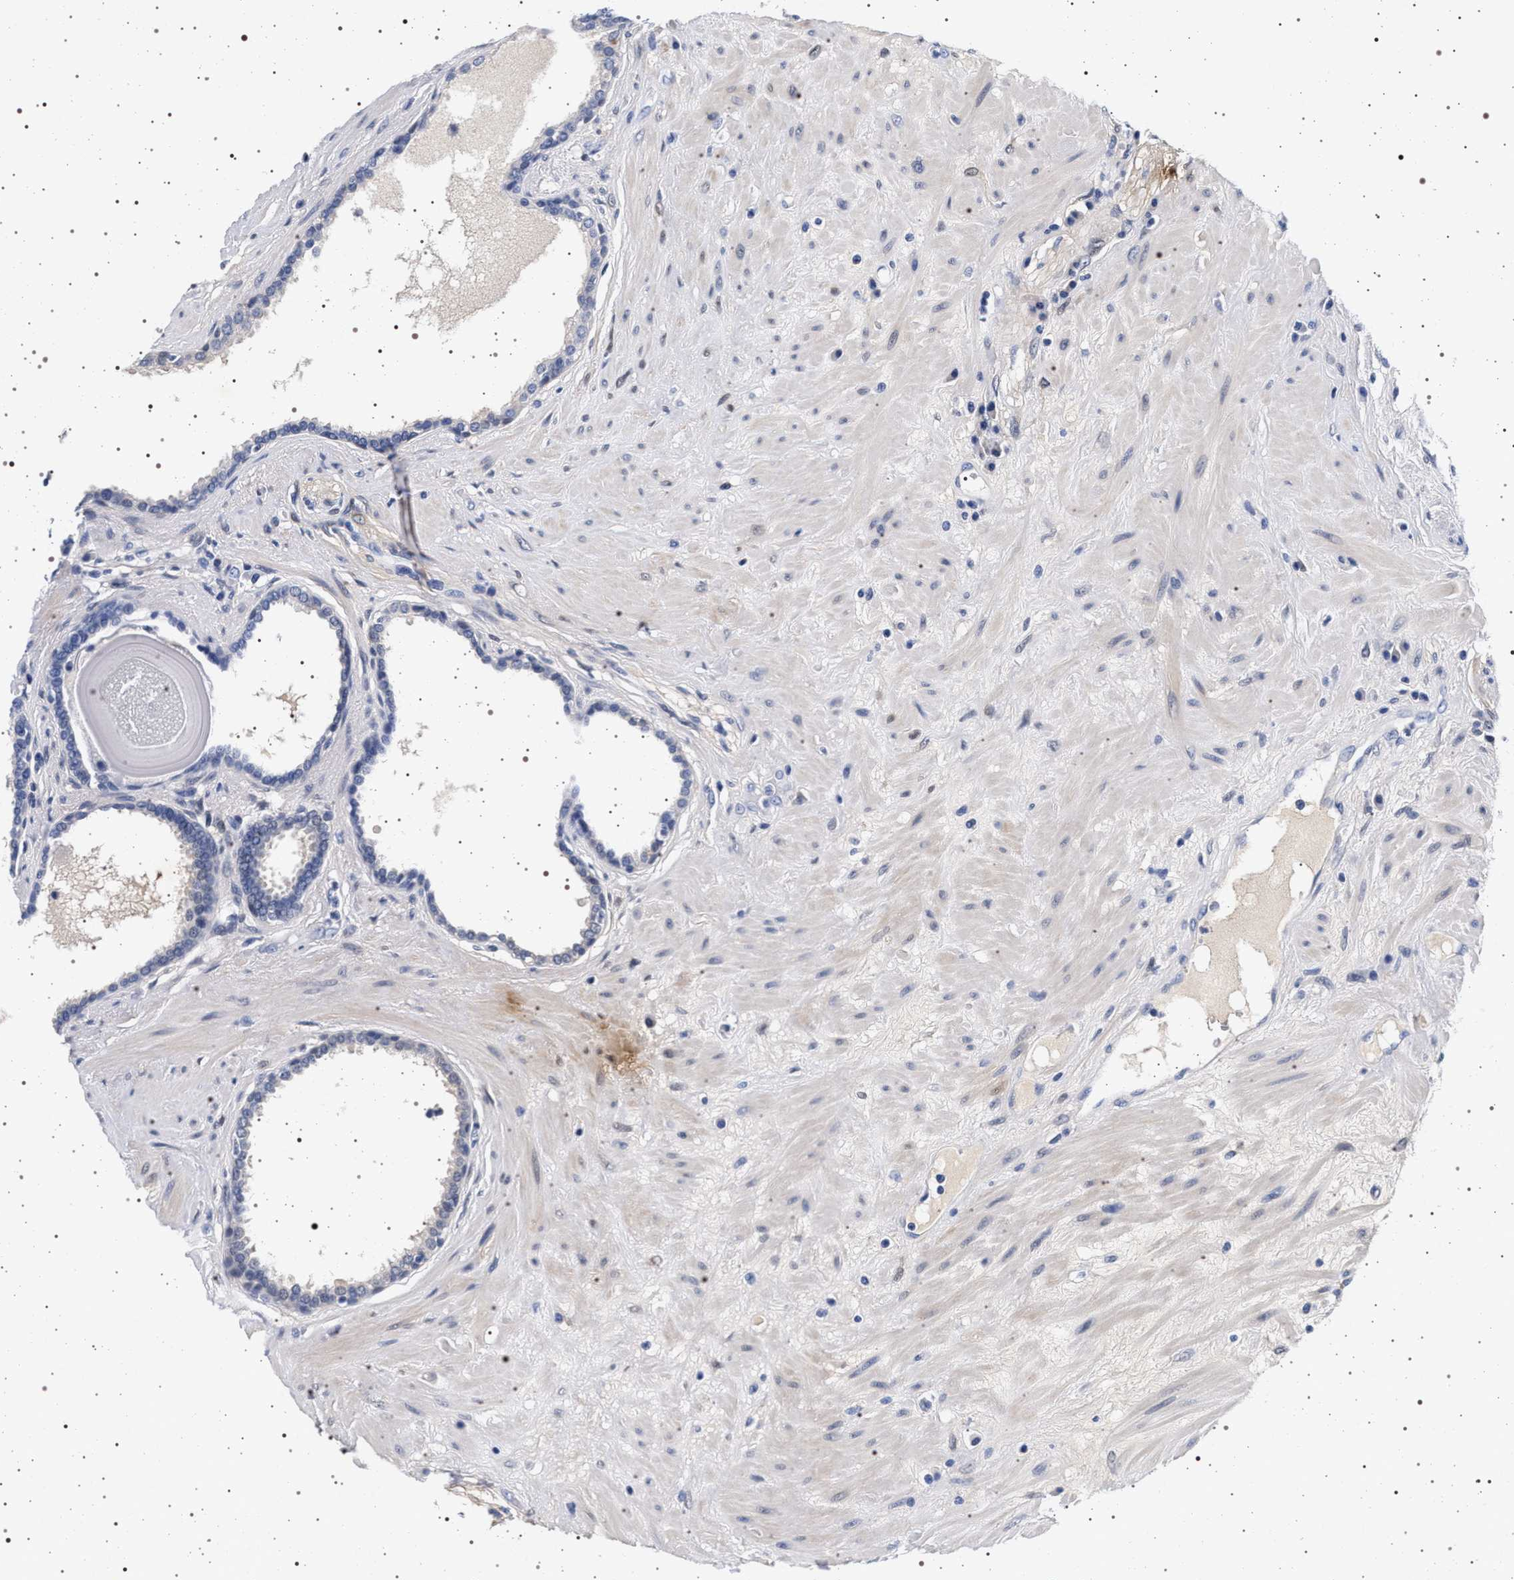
{"staining": {"intensity": "moderate", "quantity": "<25%", "location": "cytoplasmic/membranous"}, "tissue": "seminal vesicle", "cell_type": "Glandular cells", "image_type": "normal", "snomed": [{"axis": "morphology", "description": "Normal tissue, NOS"}, {"axis": "topography", "description": "Seminal veicle"}], "caption": "IHC of unremarkable human seminal vesicle demonstrates low levels of moderate cytoplasmic/membranous expression in about <25% of glandular cells.", "gene": "MAPK10", "patient": {"sex": "male", "age": 61}}